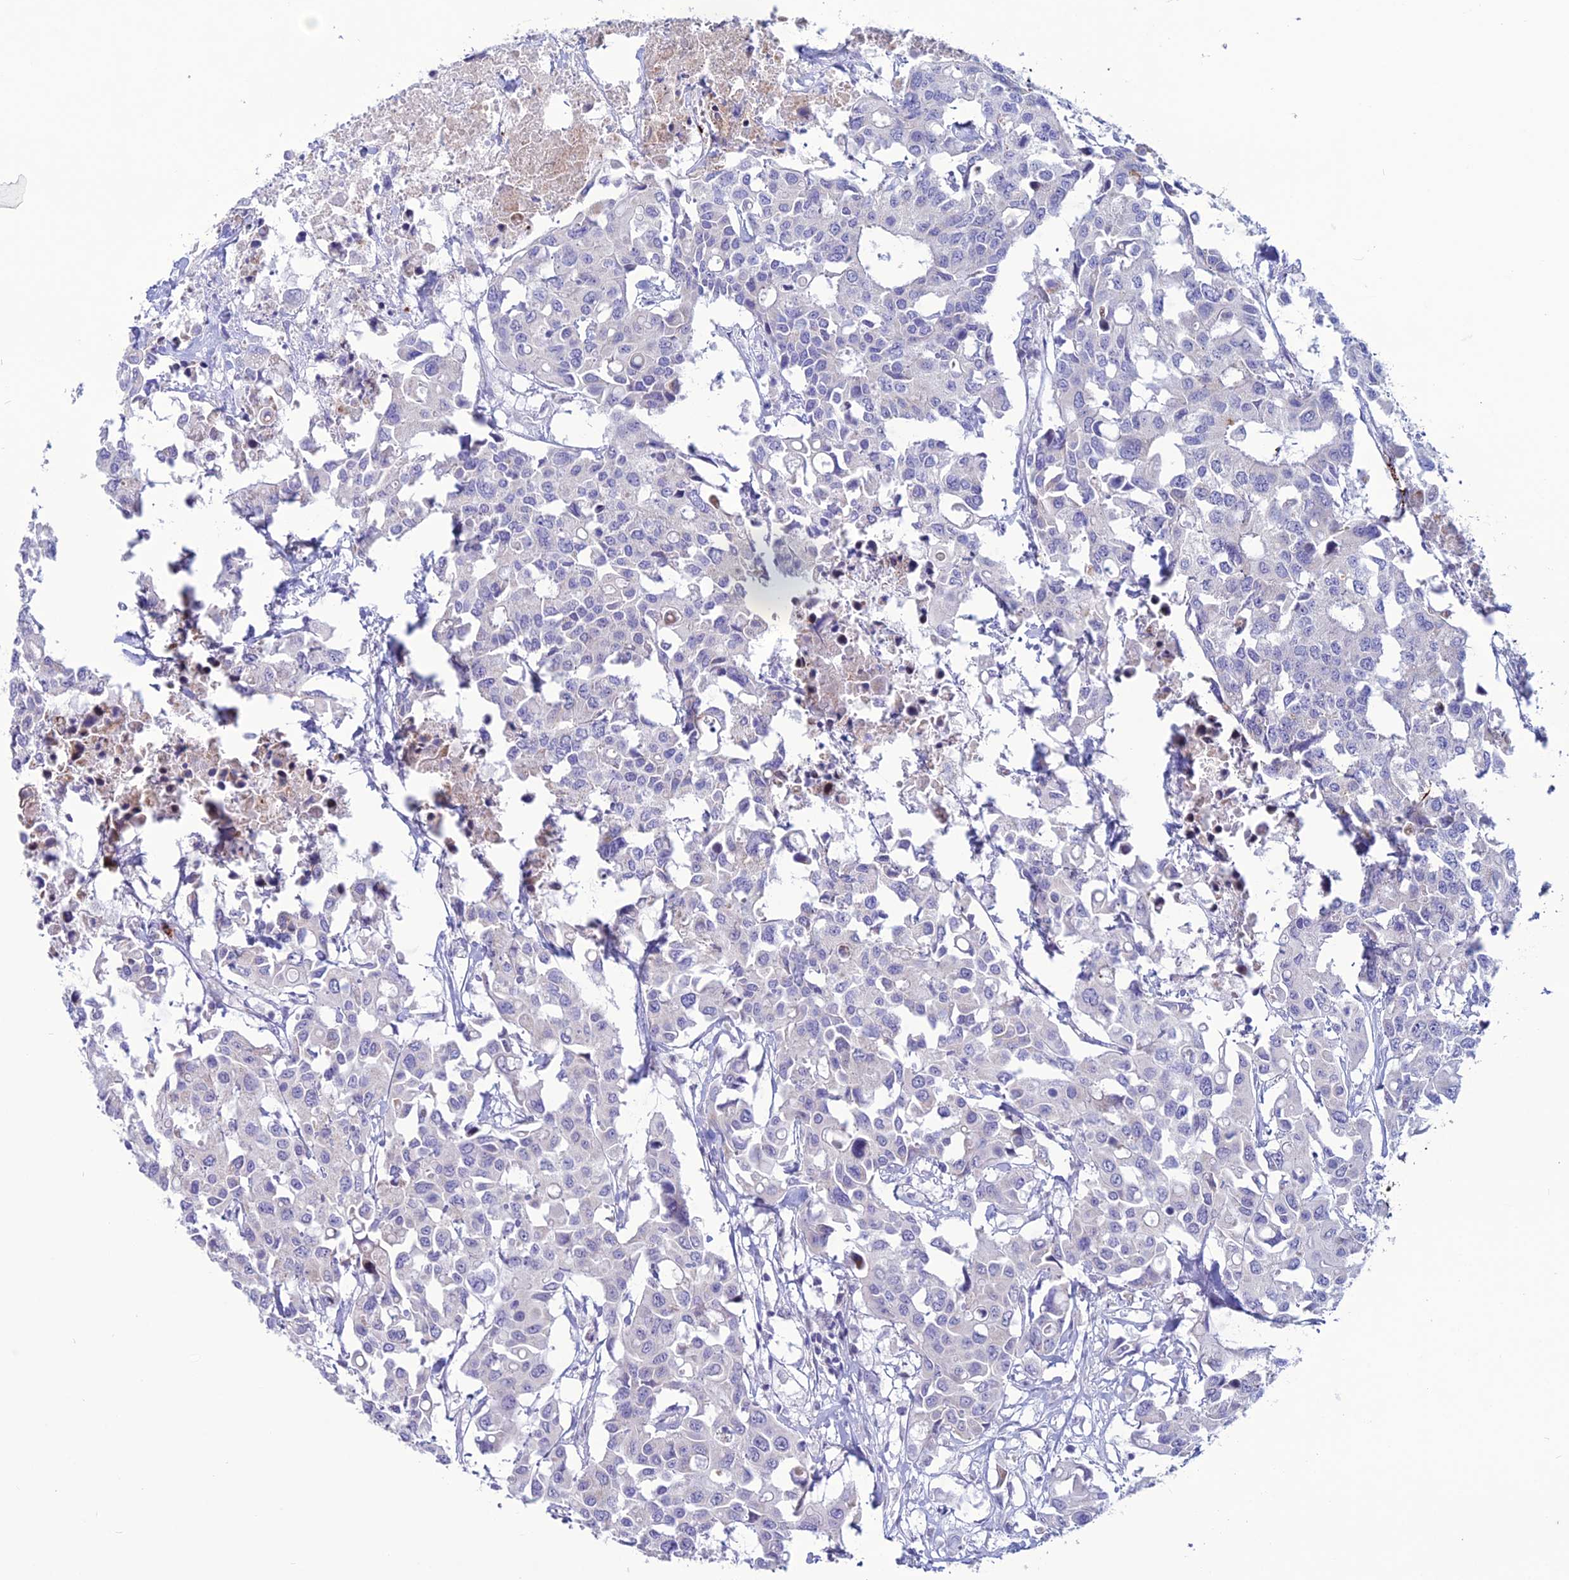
{"staining": {"intensity": "negative", "quantity": "none", "location": "none"}, "tissue": "colorectal cancer", "cell_type": "Tumor cells", "image_type": "cancer", "snomed": [{"axis": "morphology", "description": "Adenocarcinoma, NOS"}, {"axis": "topography", "description": "Colon"}], "caption": "This image is of adenocarcinoma (colorectal) stained with immunohistochemistry to label a protein in brown with the nuclei are counter-stained blue. There is no positivity in tumor cells. (DAB immunohistochemistry (IHC) with hematoxylin counter stain).", "gene": "C21orf140", "patient": {"sex": "male", "age": 77}}